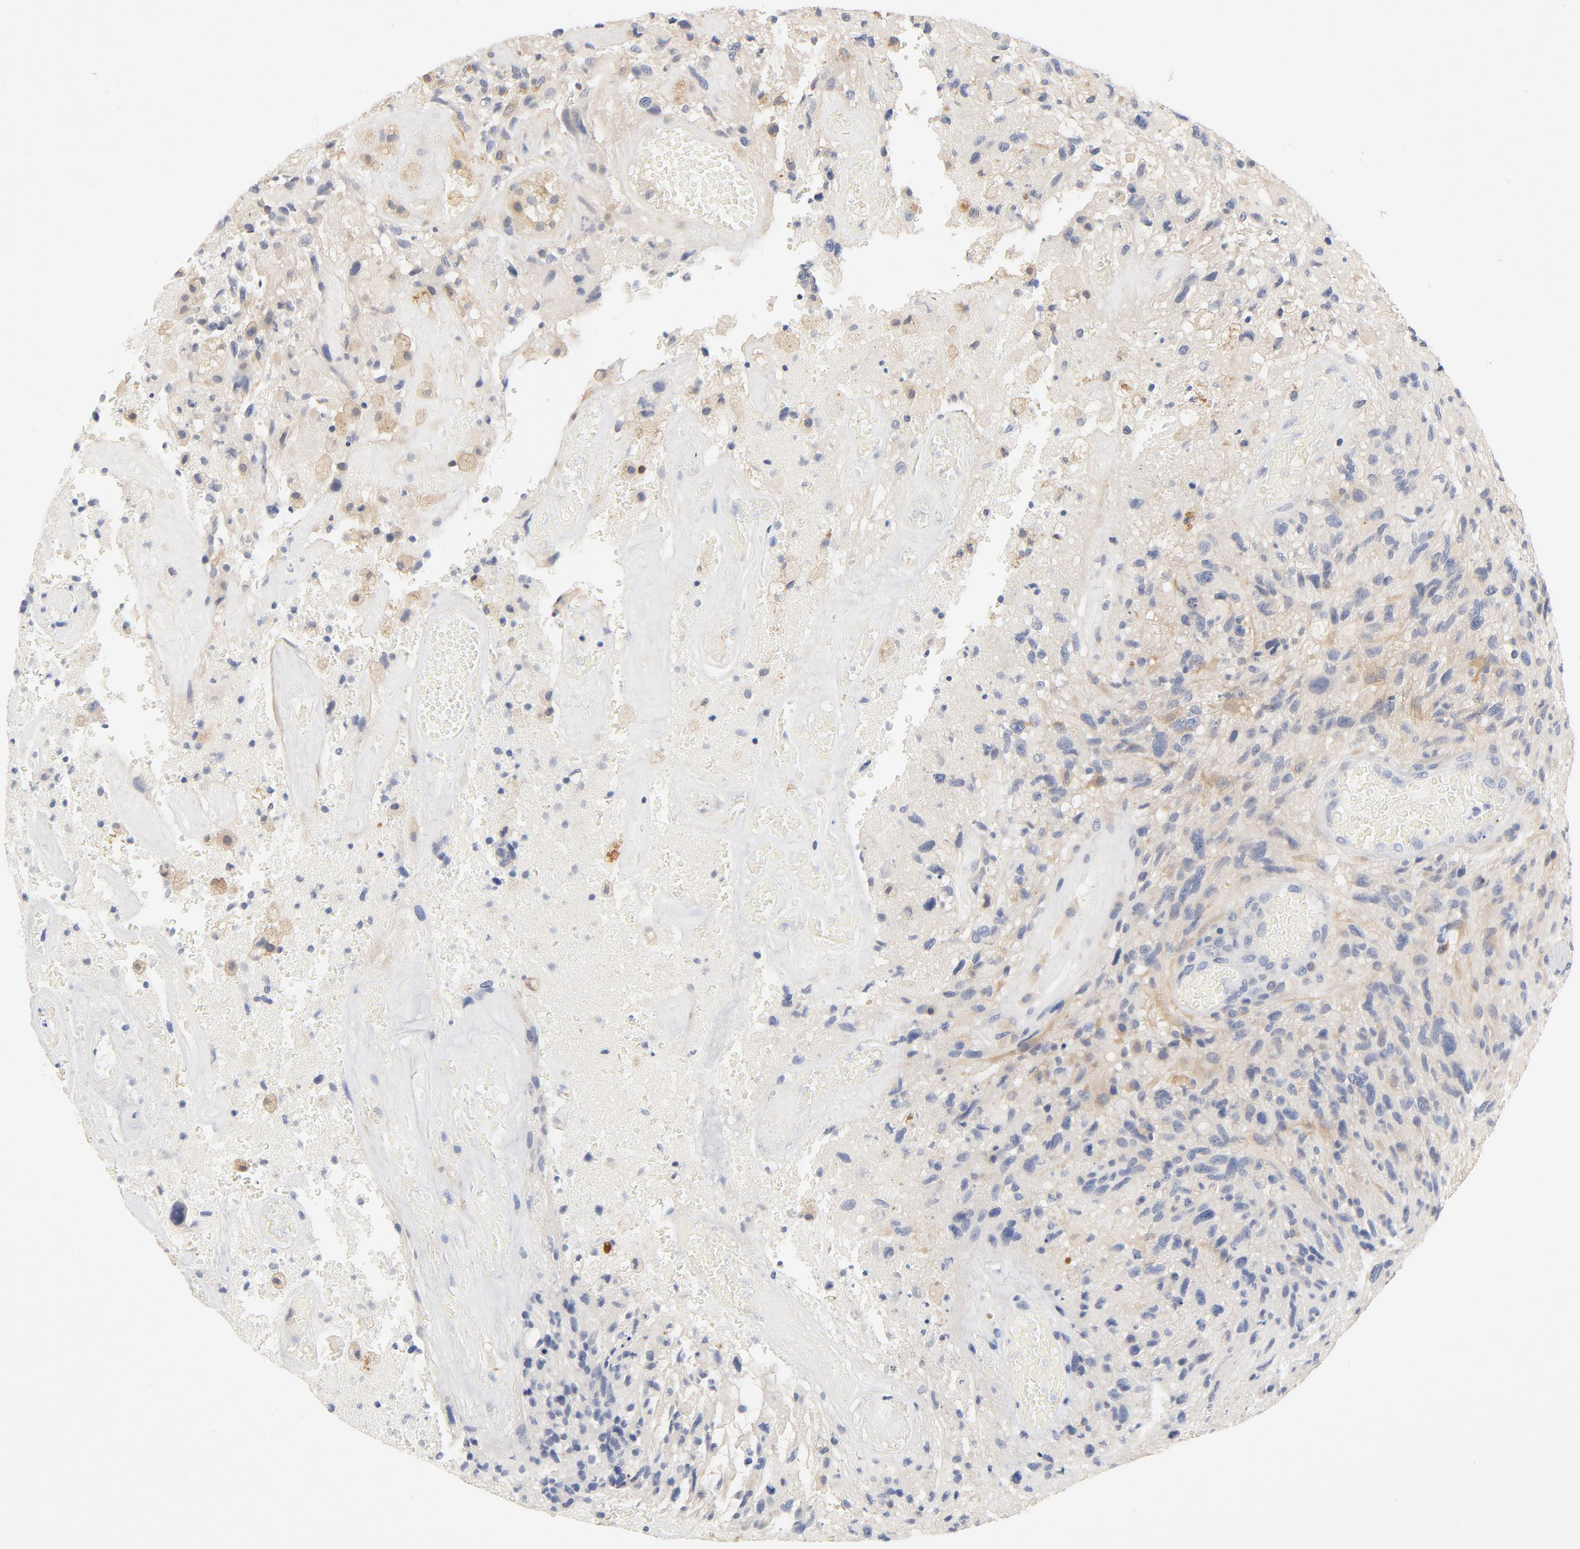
{"staining": {"intensity": "moderate", "quantity": "25%-75%", "location": "cytoplasmic/membranous"}, "tissue": "glioma", "cell_type": "Tumor cells", "image_type": "cancer", "snomed": [{"axis": "morphology", "description": "Normal tissue, NOS"}, {"axis": "morphology", "description": "Glioma, malignant, High grade"}, {"axis": "topography", "description": "Cerebral cortex"}], "caption": "High-power microscopy captured an immunohistochemistry histopathology image of malignant glioma (high-grade), revealing moderate cytoplasmic/membranous staining in approximately 25%-75% of tumor cells.", "gene": "STAT1", "patient": {"sex": "male", "age": 75}}